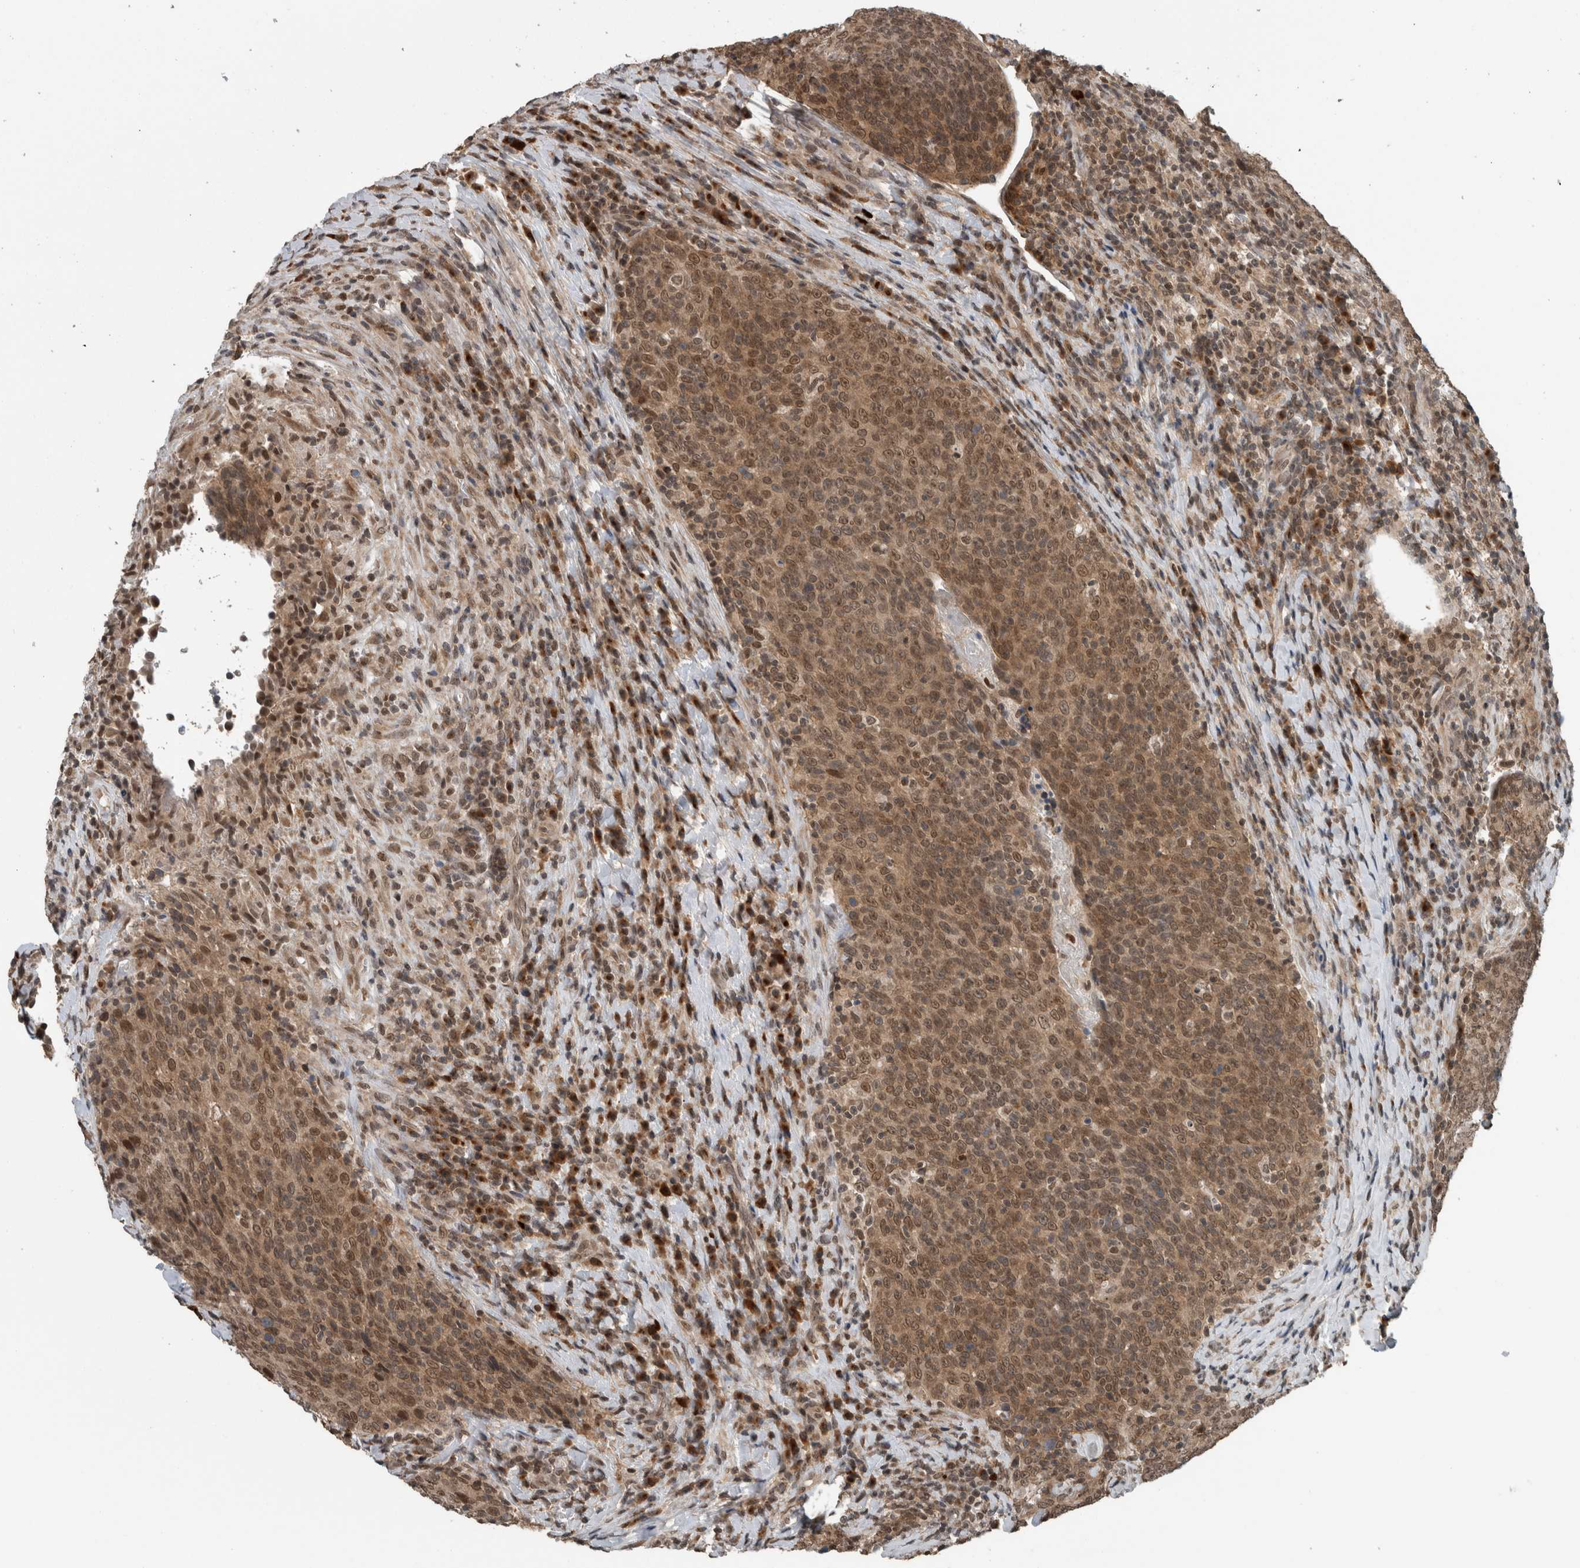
{"staining": {"intensity": "moderate", "quantity": ">75%", "location": "cytoplasmic/membranous,nuclear"}, "tissue": "head and neck cancer", "cell_type": "Tumor cells", "image_type": "cancer", "snomed": [{"axis": "morphology", "description": "Squamous cell carcinoma, NOS"}, {"axis": "morphology", "description": "Squamous cell carcinoma, metastatic, NOS"}, {"axis": "topography", "description": "Lymph node"}, {"axis": "topography", "description": "Head-Neck"}], "caption": "The image displays immunohistochemical staining of head and neck cancer. There is moderate cytoplasmic/membranous and nuclear expression is present in about >75% of tumor cells.", "gene": "SPAG7", "patient": {"sex": "male", "age": 62}}